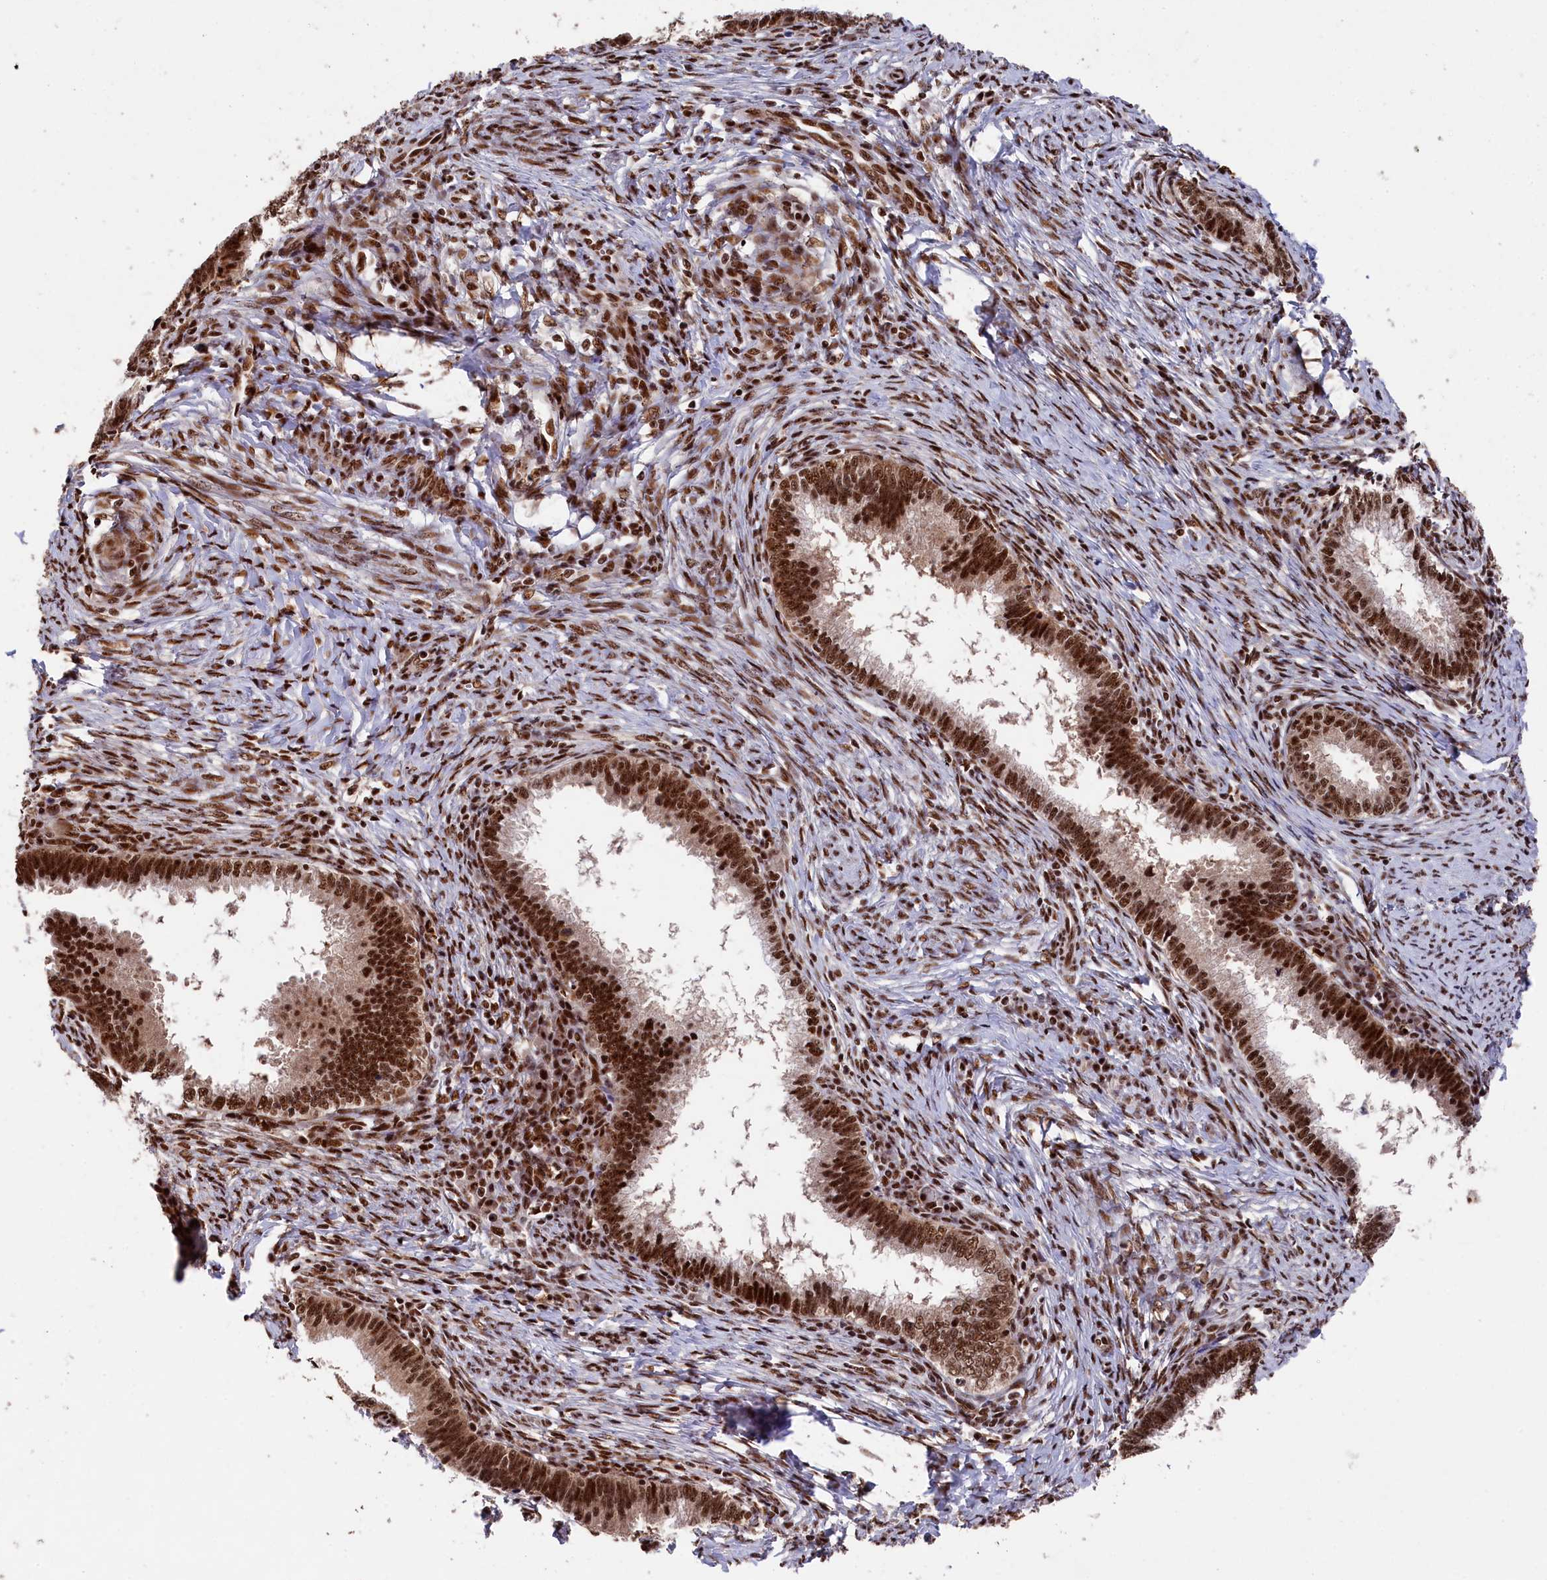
{"staining": {"intensity": "strong", "quantity": ">75%", "location": "nuclear"}, "tissue": "cervical cancer", "cell_type": "Tumor cells", "image_type": "cancer", "snomed": [{"axis": "morphology", "description": "Adenocarcinoma, NOS"}, {"axis": "topography", "description": "Cervix"}], "caption": "Adenocarcinoma (cervical) tissue exhibits strong nuclear positivity in about >75% of tumor cells The protein is shown in brown color, while the nuclei are stained blue.", "gene": "PRPF31", "patient": {"sex": "female", "age": 36}}